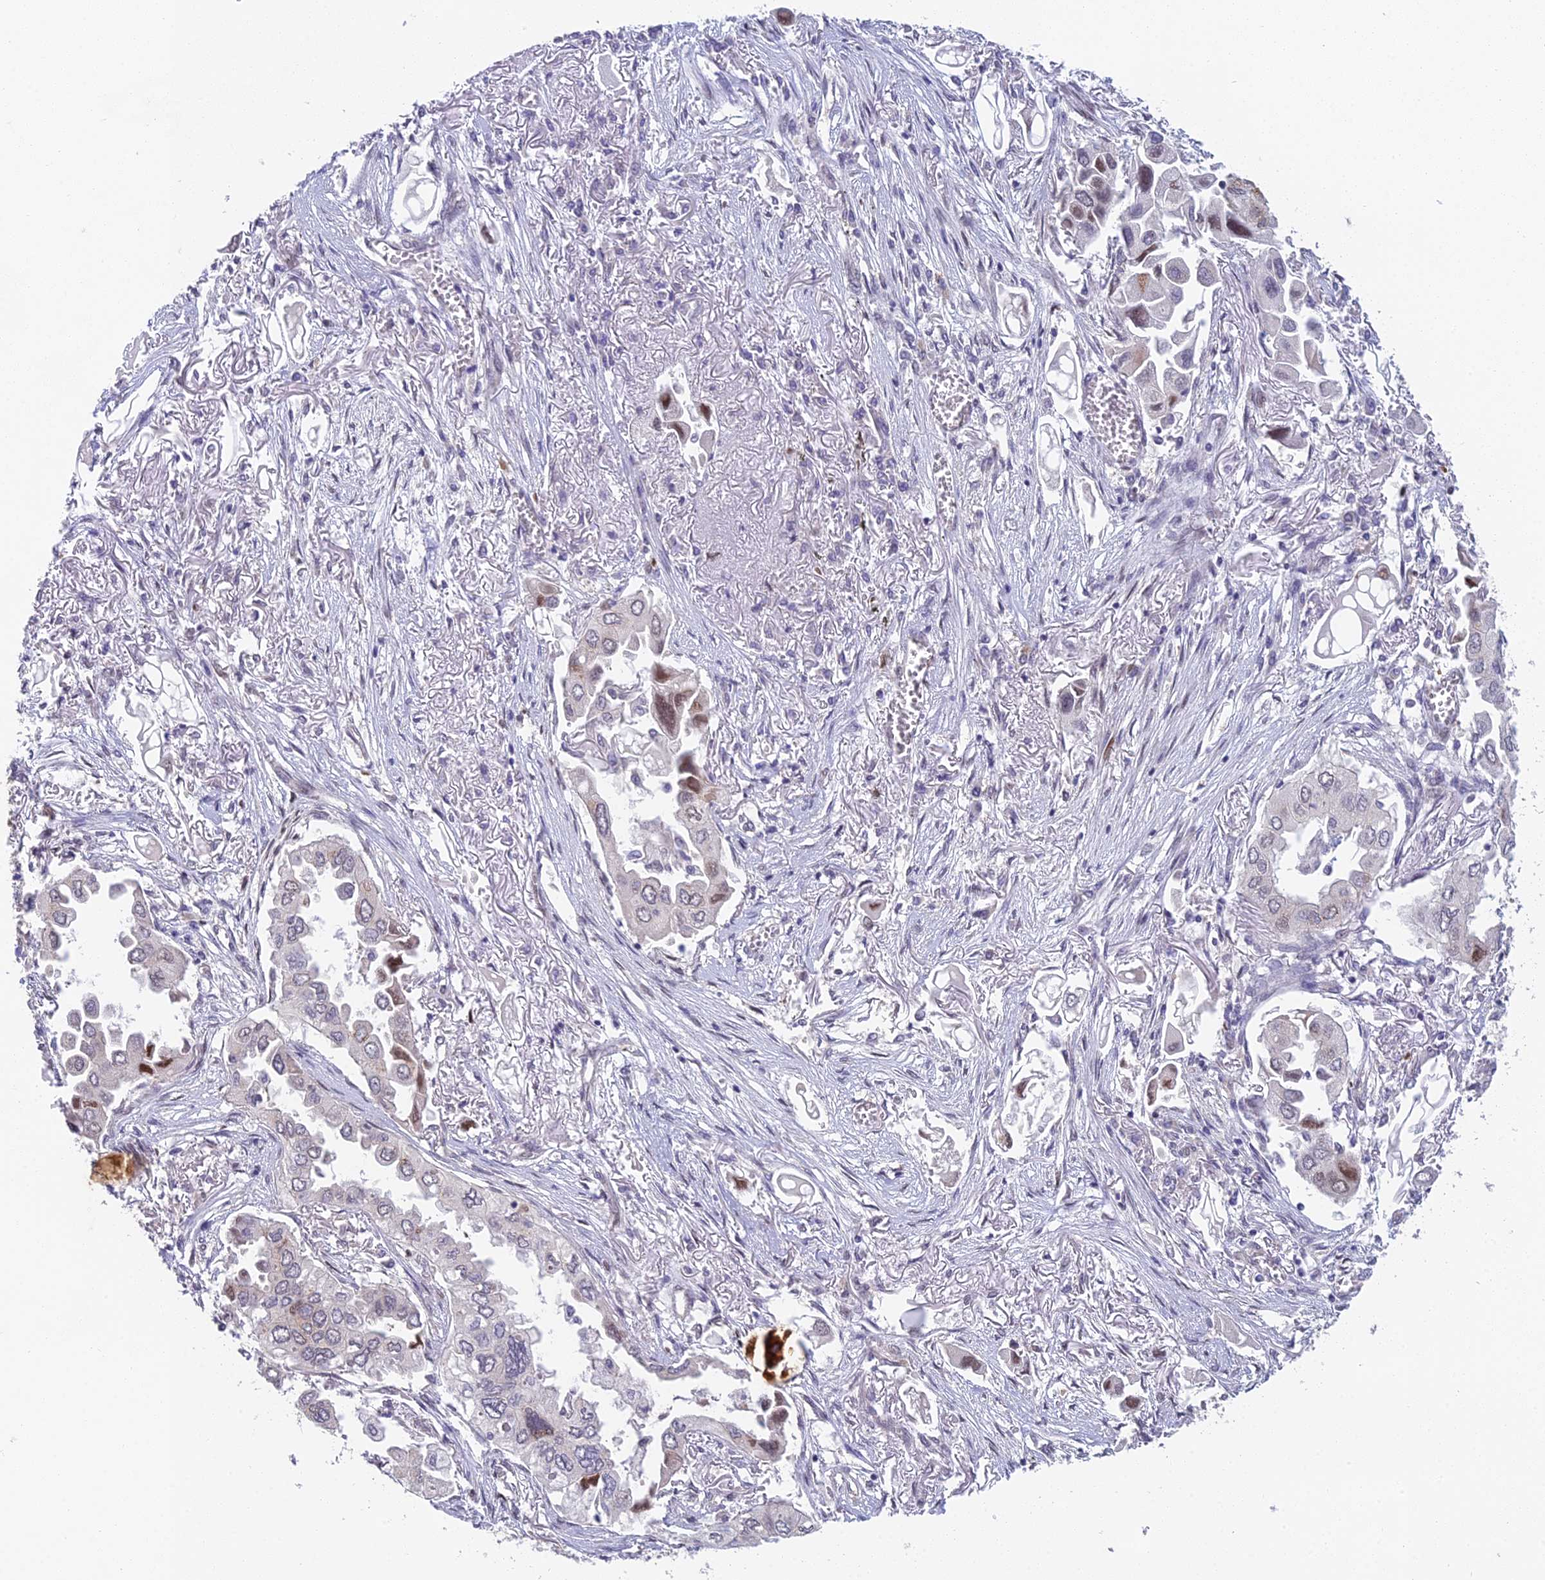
{"staining": {"intensity": "moderate", "quantity": "25%-75%", "location": "nuclear"}, "tissue": "lung cancer", "cell_type": "Tumor cells", "image_type": "cancer", "snomed": [{"axis": "morphology", "description": "Adenocarcinoma, NOS"}, {"axis": "topography", "description": "Lung"}], "caption": "Tumor cells display moderate nuclear staining in about 25%-75% of cells in lung adenocarcinoma. Nuclei are stained in blue.", "gene": "ABHD17A", "patient": {"sex": "female", "age": 76}}